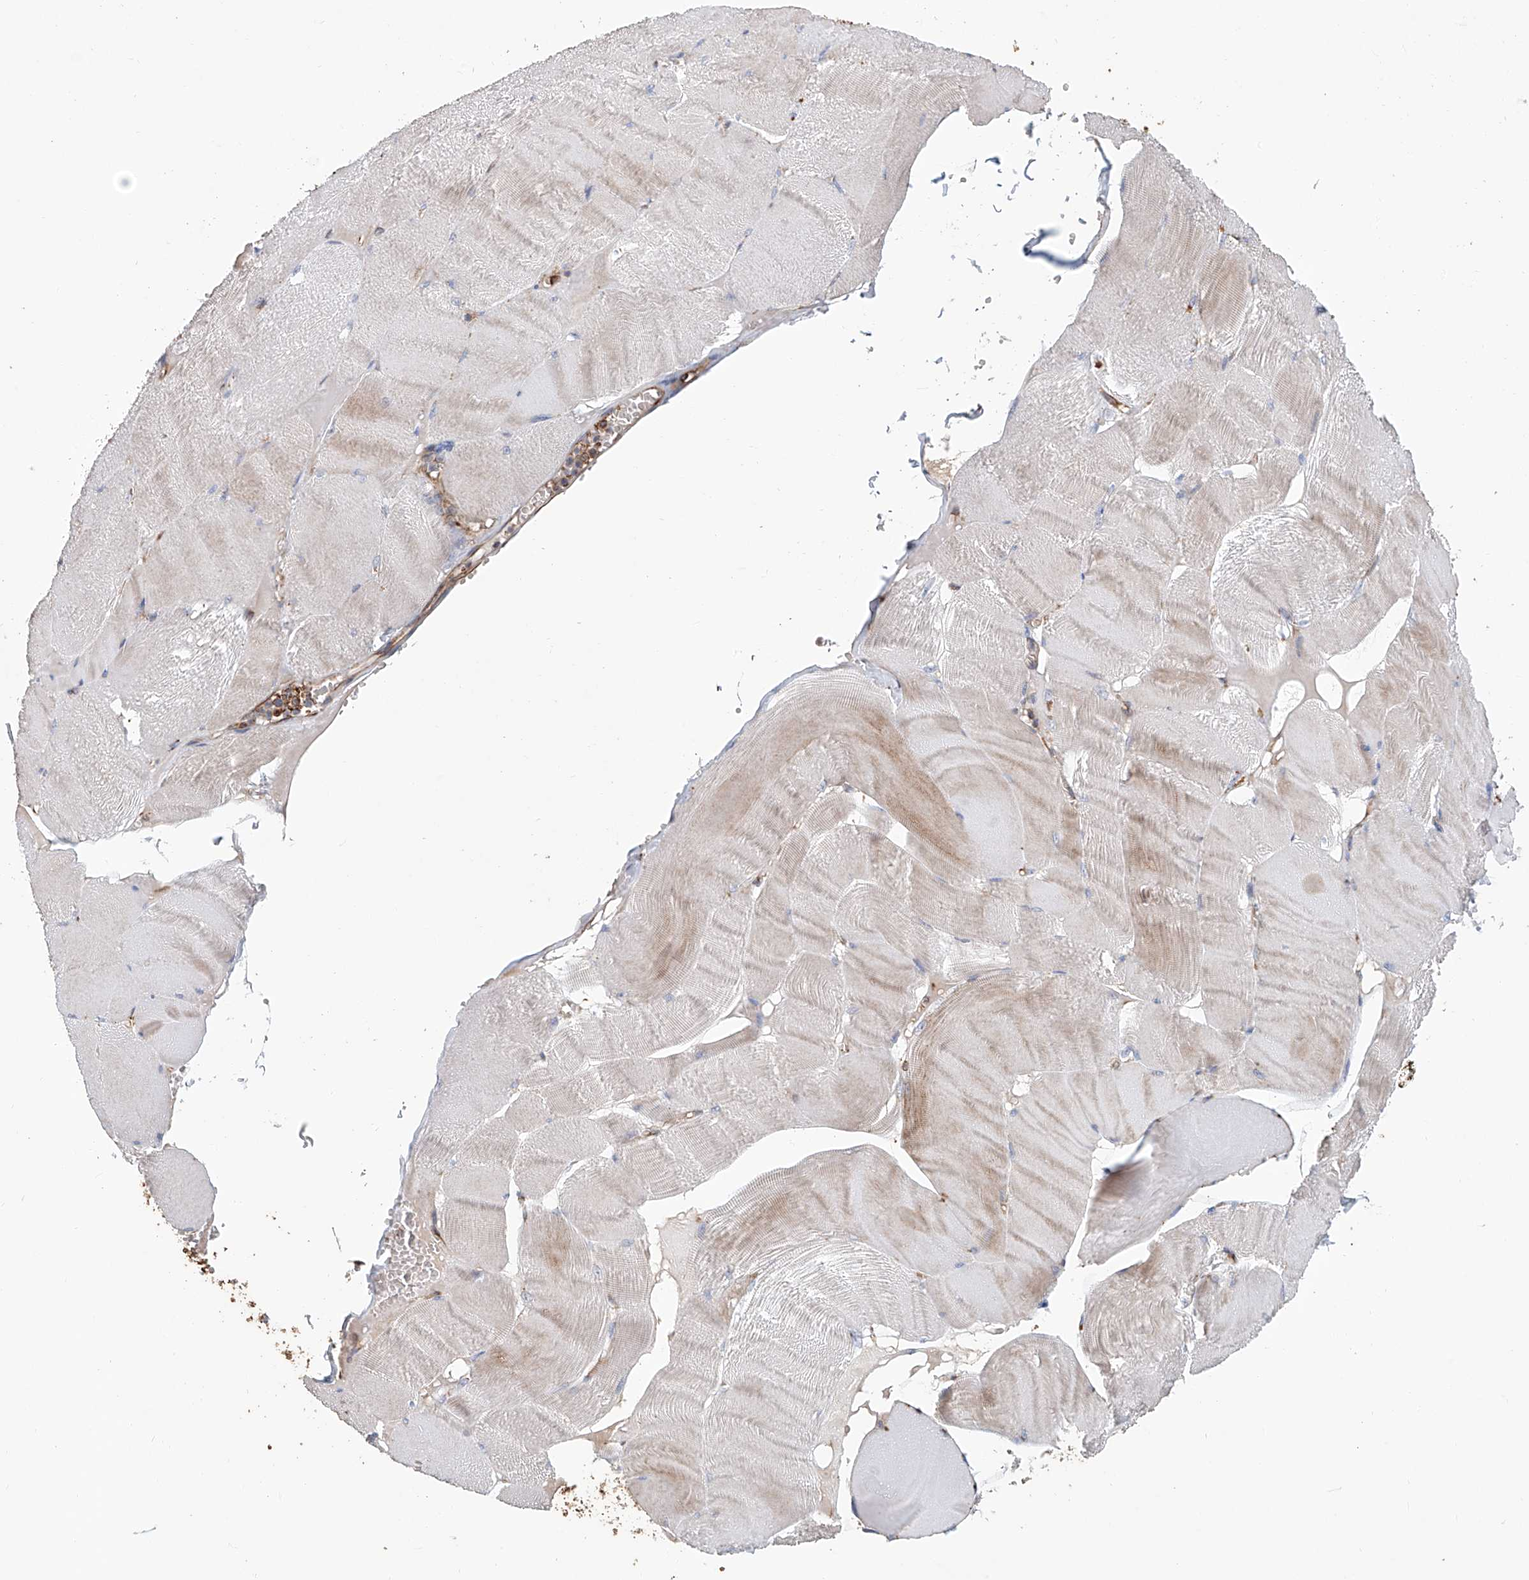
{"staining": {"intensity": "moderate", "quantity": "25%-75%", "location": "cytoplasmic/membranous"}, "tissue": "skeletal muscle", "cell_type": "Myocytes", "image_type": "normal", "snomed": [{"axis": "morphology", "description": "Normal tissue, NOS"}, {"axis": "morphology", "description": "Basal cell carcinoma"}, {"axis": "topography", "description": "Skeletal muscle"}], "caption": "Immunohistochemical staining of normal human skeletal muscle reveals 25%-75% levels of moderate cytoplasmic/membranous protein expression in approximately 25%-75% of myocytes. (DAB IHC with brightfield microscopy, high magnification).", "gene": "HGSNAT", "patient": {"sex": "female", "age": 64}}